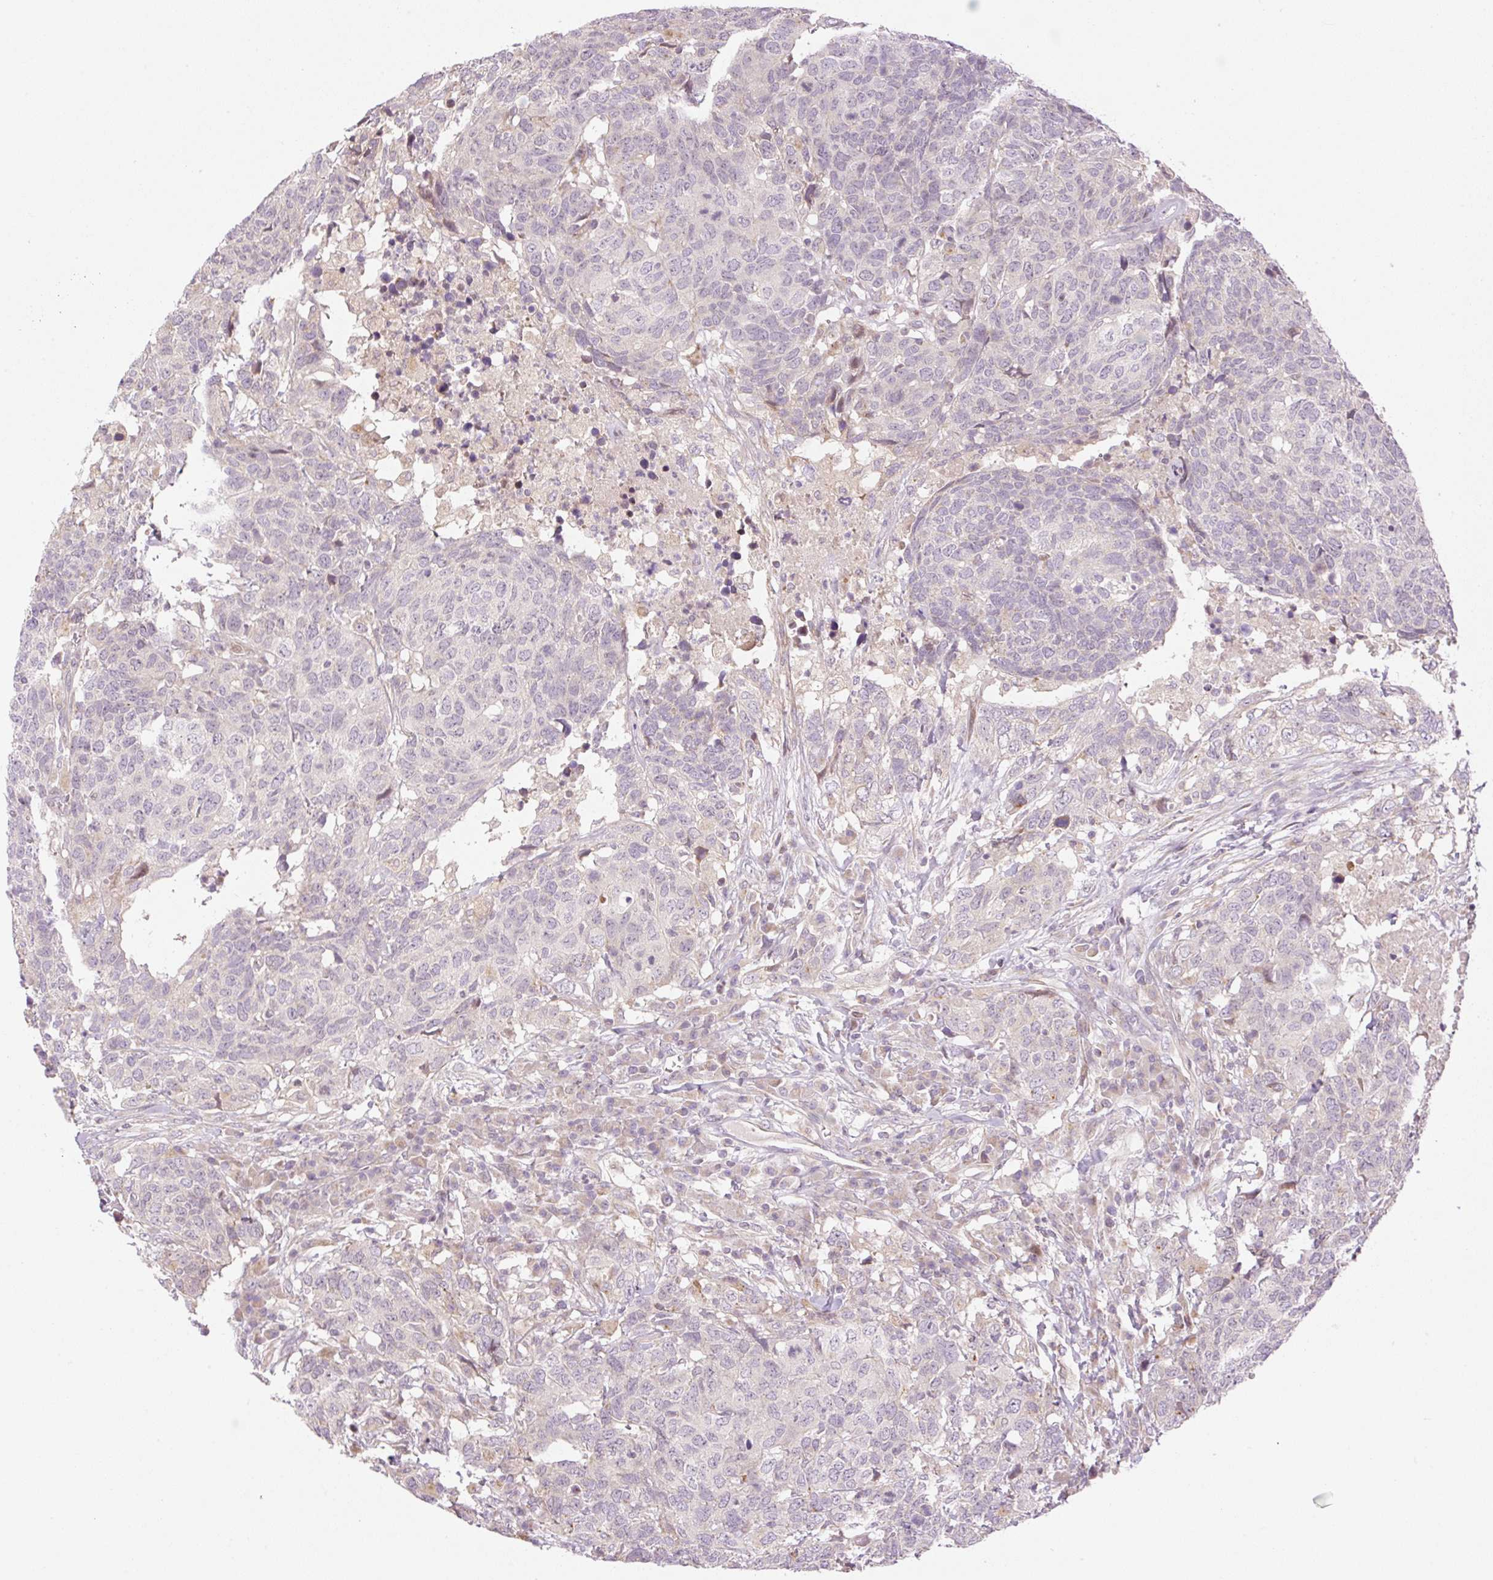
{"staining": {"intensity": "negative", "quantity": "none", "location": "none"}, "tissue": "head and neck cancer", "cell_type": "Tumor cells", "image_type": "cancer", "snomed": [{"axis": "morphology", "description": "Normal tissue, NOS"}, {"axis": "morphology", "description": "Squamous cell carcinoma, NOS"}, {"axis": "topography", "description": "Skeletal muscle"}, {"axis": "topography", "description": "Vascular tissue"}, {"axis": "topography", "description": "Peripheral nerve tissue"}, {"axis": "topography", "description": "Head-Neck"}], "caption": "DAB (3,3'-diaminobenzidine) immunohistochemical staining of squamous cell carcinoma (head and neck) reveals no significant staining in tumor cells.", "gene": "ZNF394", "patient": {"sex": "male", "age": 66}}